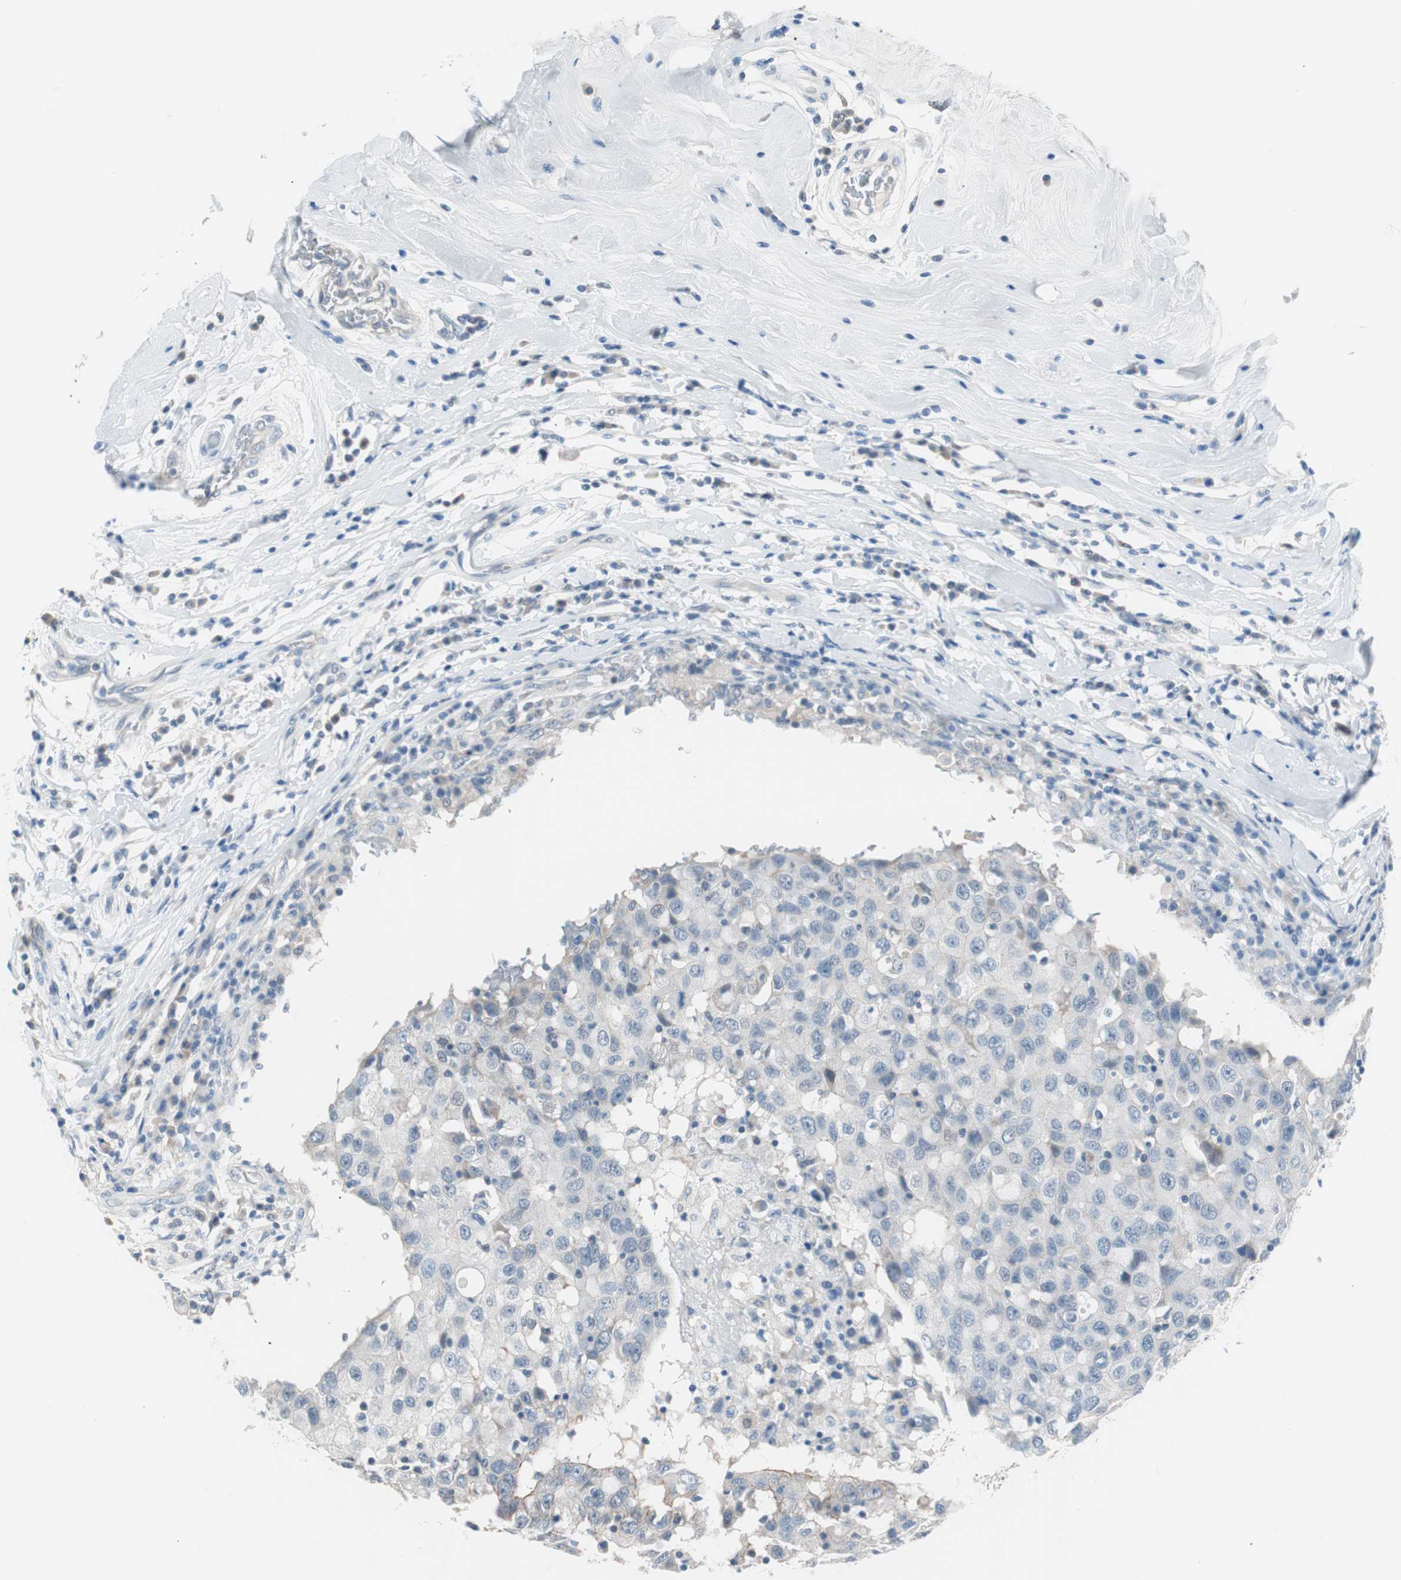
{"staining": {"intensity": "weak", "quantity": "<25%", "location": "cytoplasmic/membranous"}, "tissue": "breast cancer", "cell_type": "Tumor cells", "image_type": "cancer", "snomed": [{"axis": "morphology", "description": "Duct carcinoma"}, {"axis": "topography", "description": "Breast"}], "caption": "This is a histopathology image of immunohistochemistry staining of intraductal carcinoma (breast), which shows no staining in tumor cells.", "gene": "VIL1", "patient": {"sex": "female", "age": 27}}